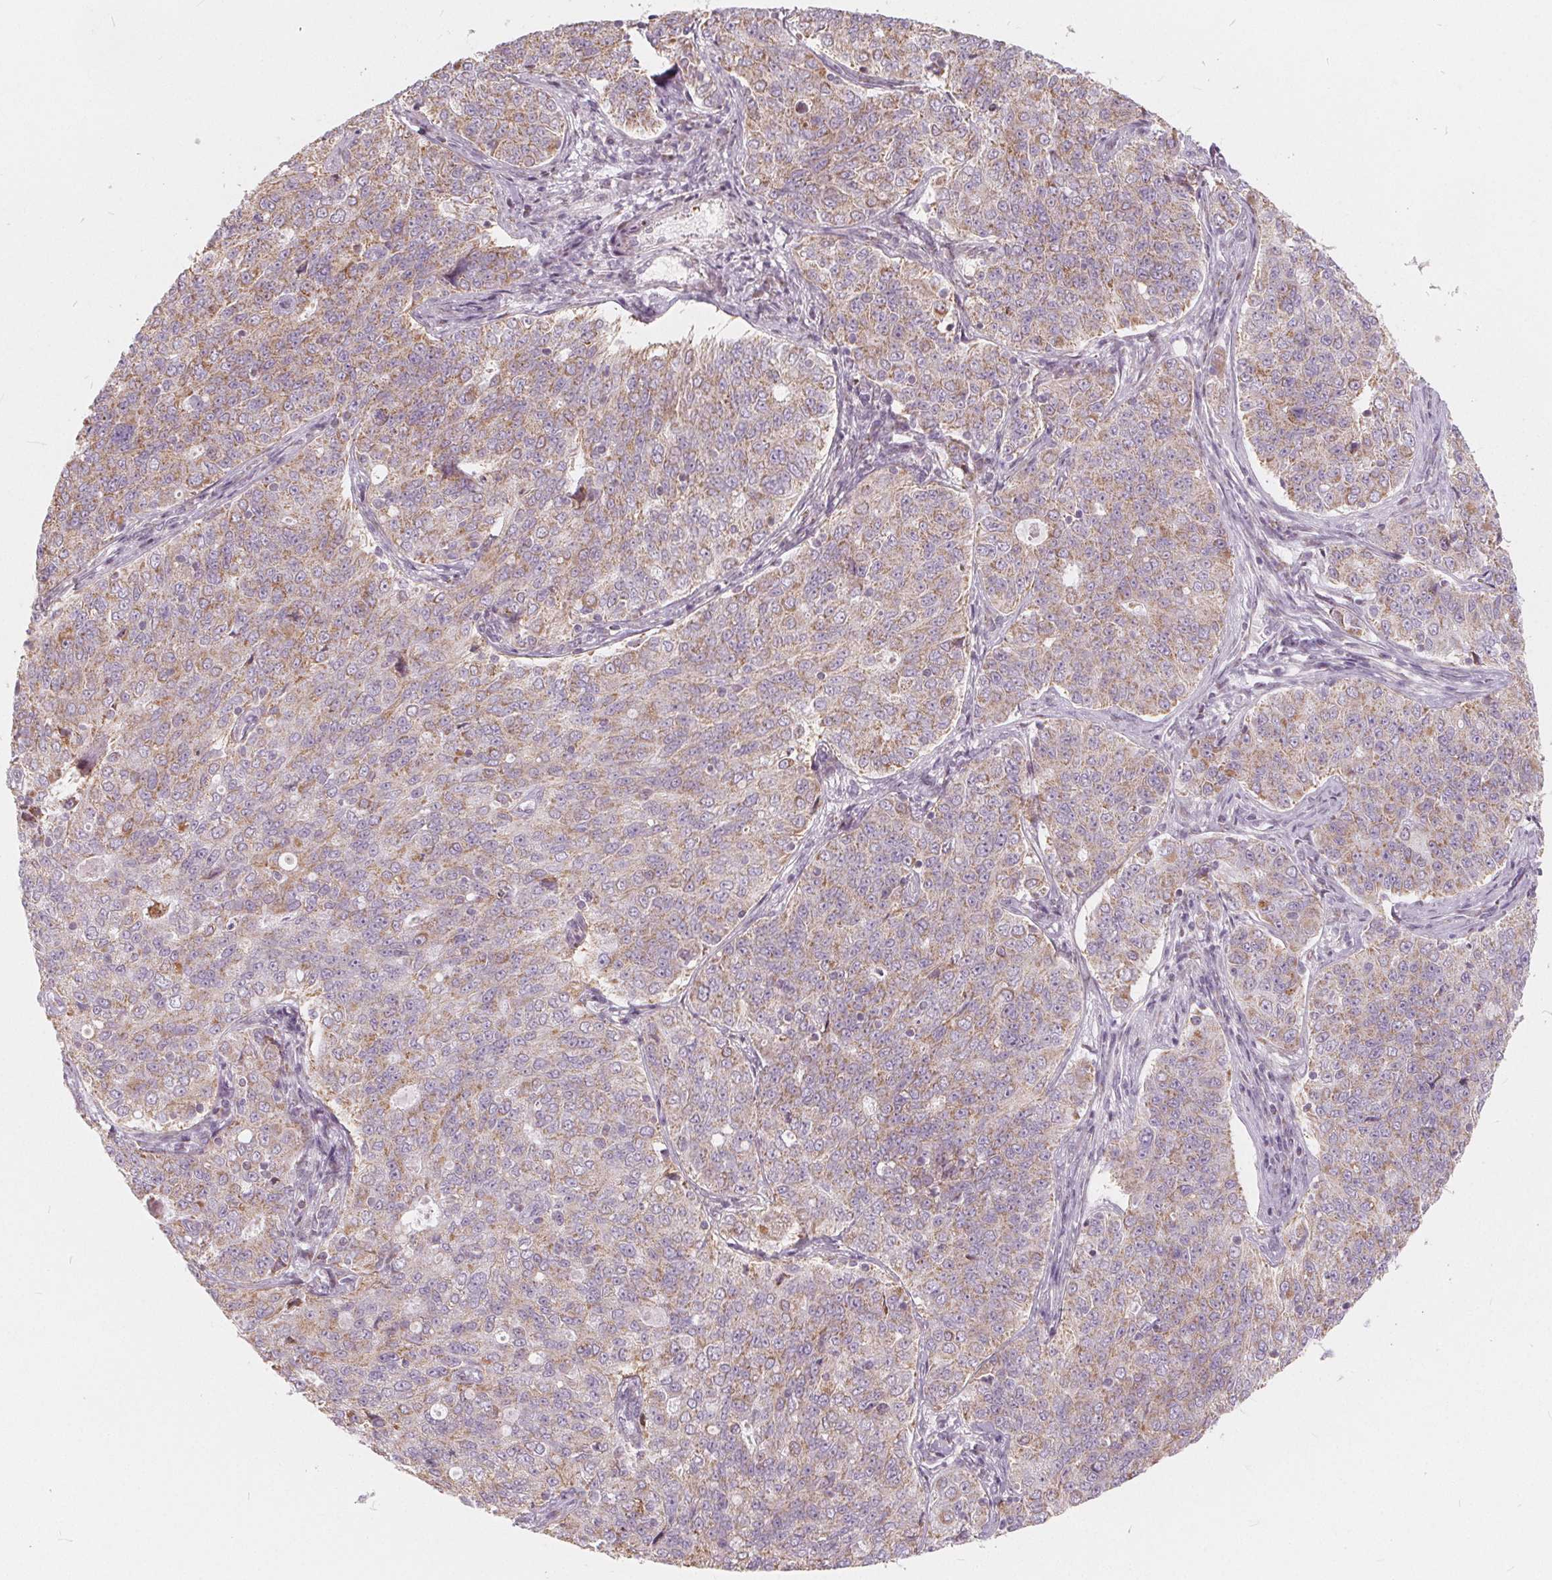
{"staining": {"intensity": "weak", "quantity": ">75%", "location": "cytoplasmic/membranous"}, "tissue": "endometrial cancer", "cell_type": "Tumor cells", "image_type": "cancer", "snomed": [{"axis": "morphology", "description": "Adenocarcinoma, NOS"}, {"axis": "topography", "description": "Endometrium"}], "caption": "Endometrial cancer stained for a protein displays weak cytoplasmic/membranous positivity in tumor cells. (Brightfield microscopy of DAB IHC at high magnification).", "gene": "NUP210L", "patient": {"sex": "female", "age": 43}}